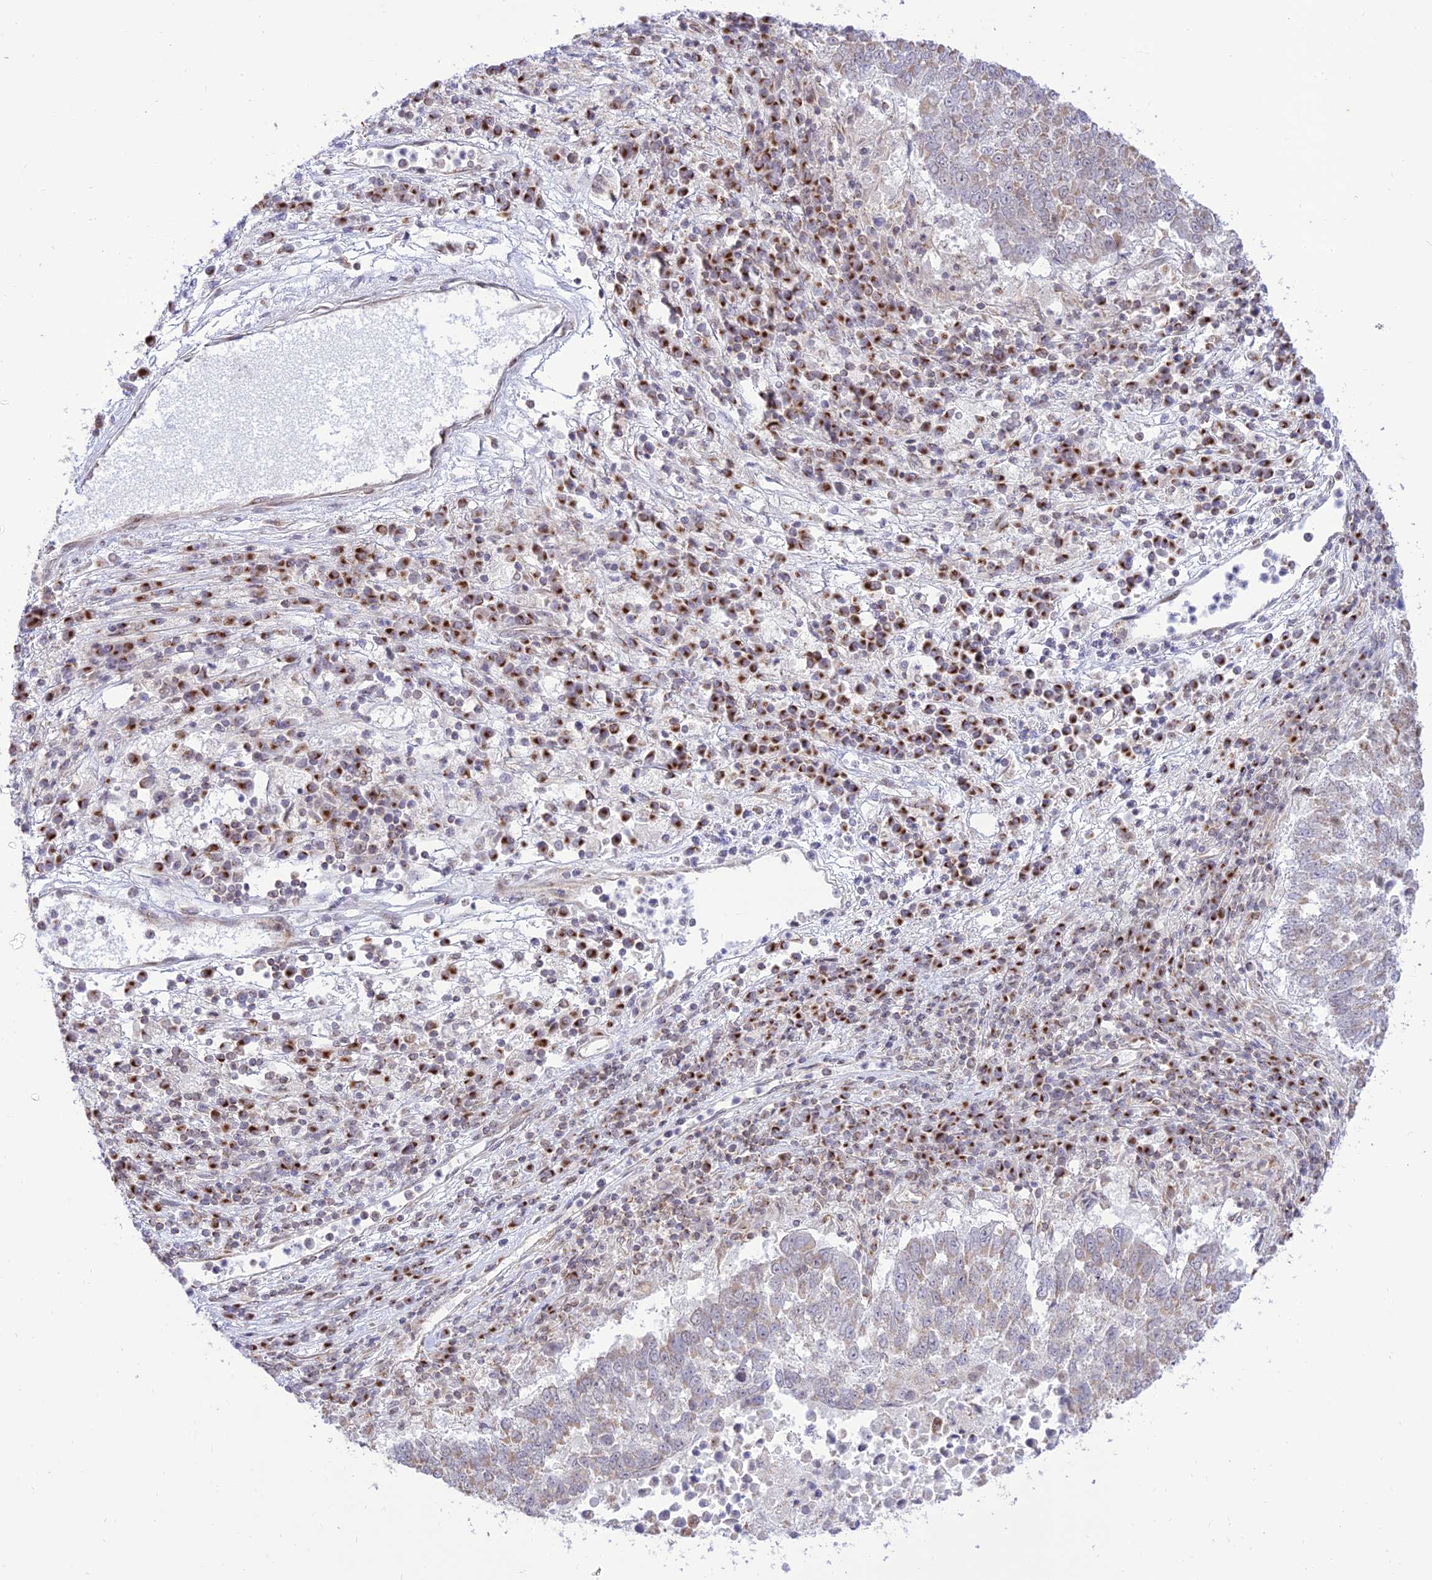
{"staining": {"intensity": "negative", "quantity": "none", "location": "none"}, "tissue": "lung cancer", "cell_type": "Tumor cells", "image_type": "cancer", "snomed": [{"axis": "morphology", "description": "Squamous cell carcinoma, NOS"}, {"axis": "topography", "description": "Lung"}], "caption": "Lung cancer (squamous cell carcinoma) was stained to show a protein in brown. There is no significant staining in tumor cells.", "gene": "GOLGA3", "patient": {"sex": "male", "age": 73}}